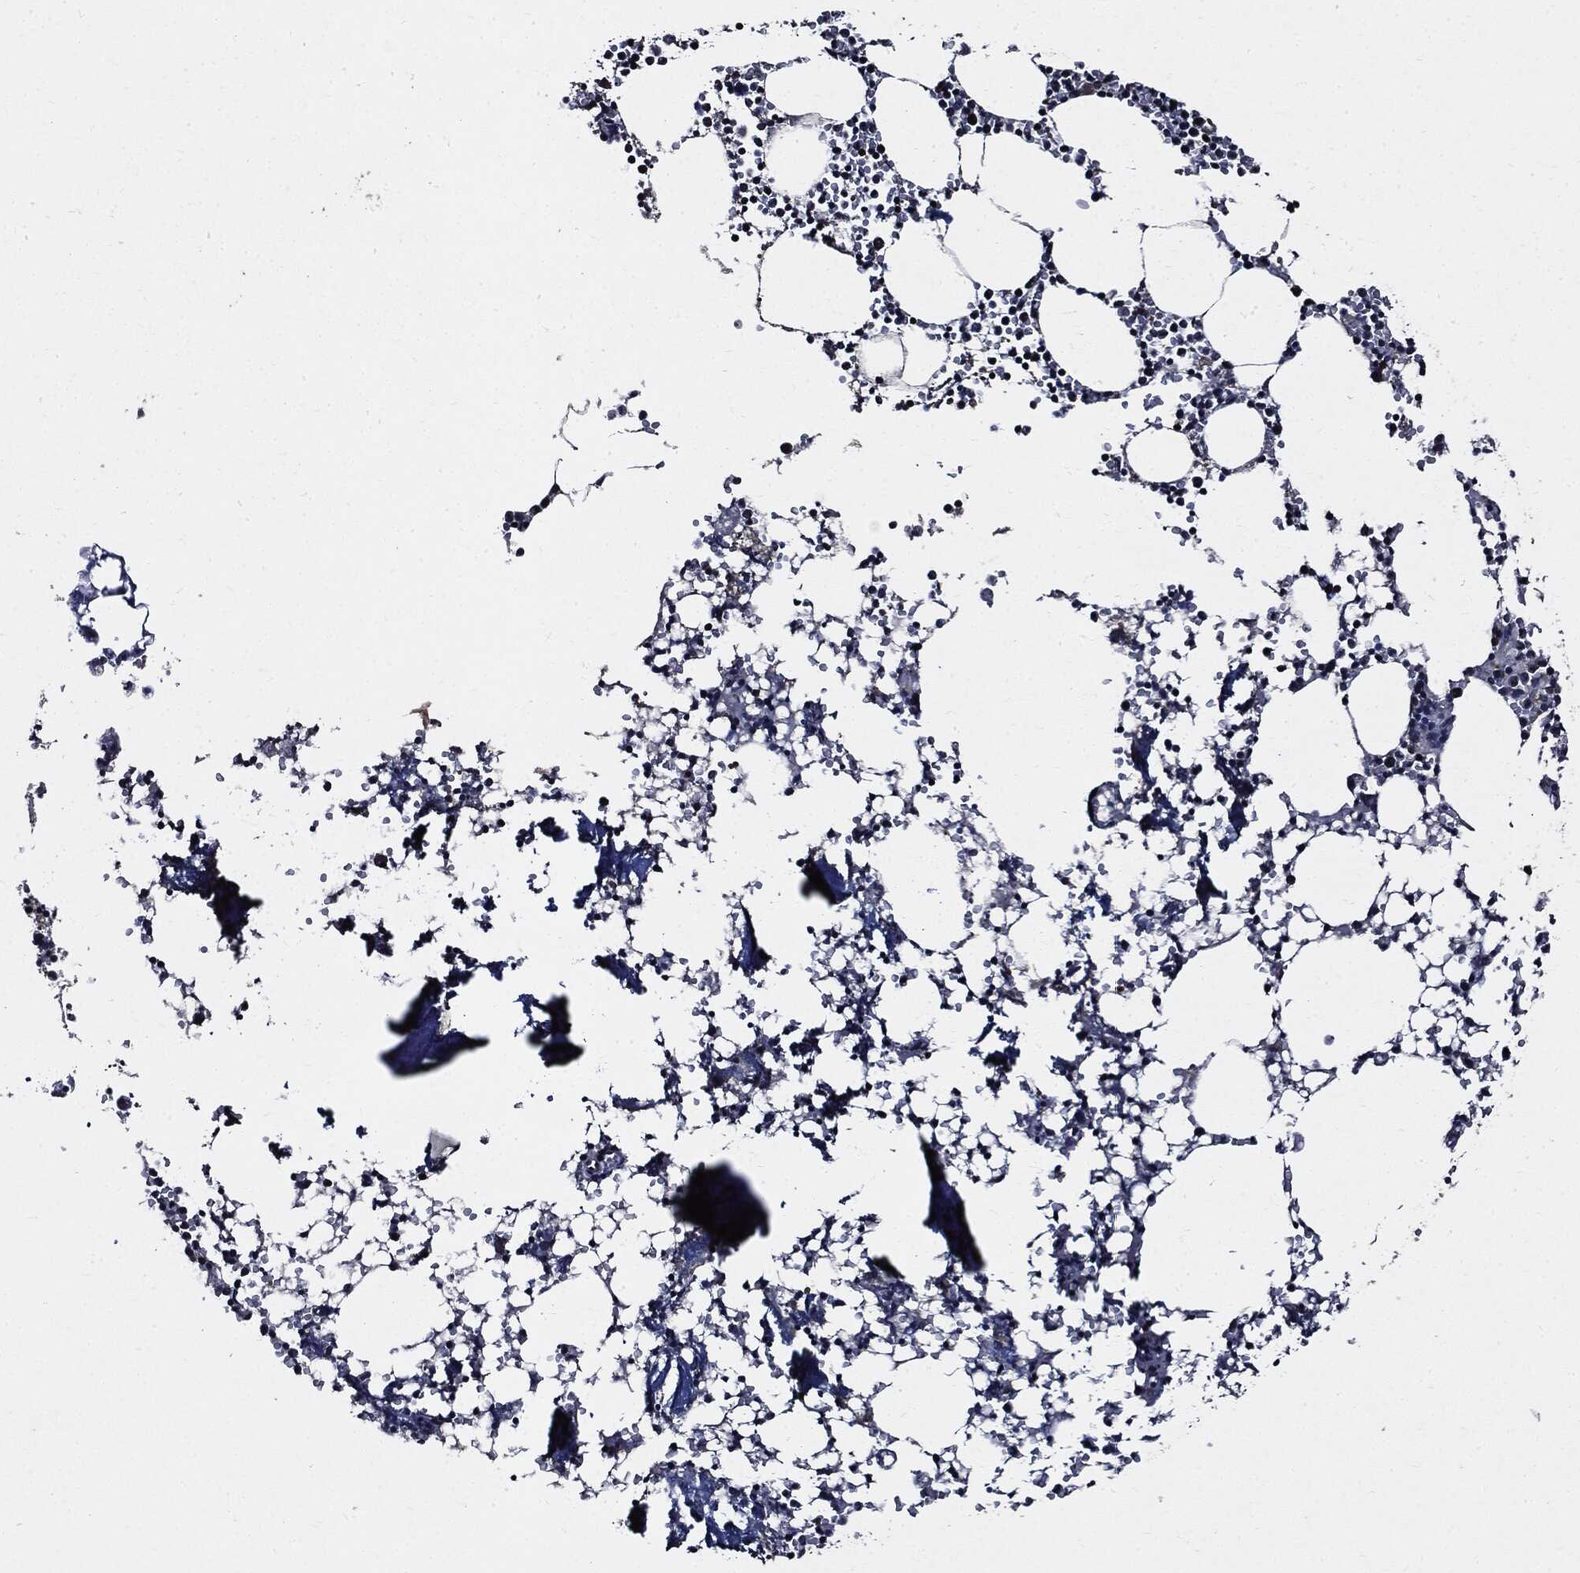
{"staining": {"intensity": "negative", "quantity": "none", "location": "none"}, "tissue": "bone marrow", "cell_type": "Hematopoietic cells", "image_type": "normal", "snomed": [{"axis": "morphology", "description": "Normal tissue, NOS"}, {"axis": "topography", "description": "Bone marrow"}], "caption": "Immunohistochemistry (IHC) micrograph of benign human bone marrow stained for a protein (brown), which displays no staining in hematopoietic cells. Brightfield microscopy of IHC stained with DAB (brown) and hematoxylin (blue), captured at high magnification.", "gene": "SUGT1", "patient": {"sex": "female", "age": 64}}